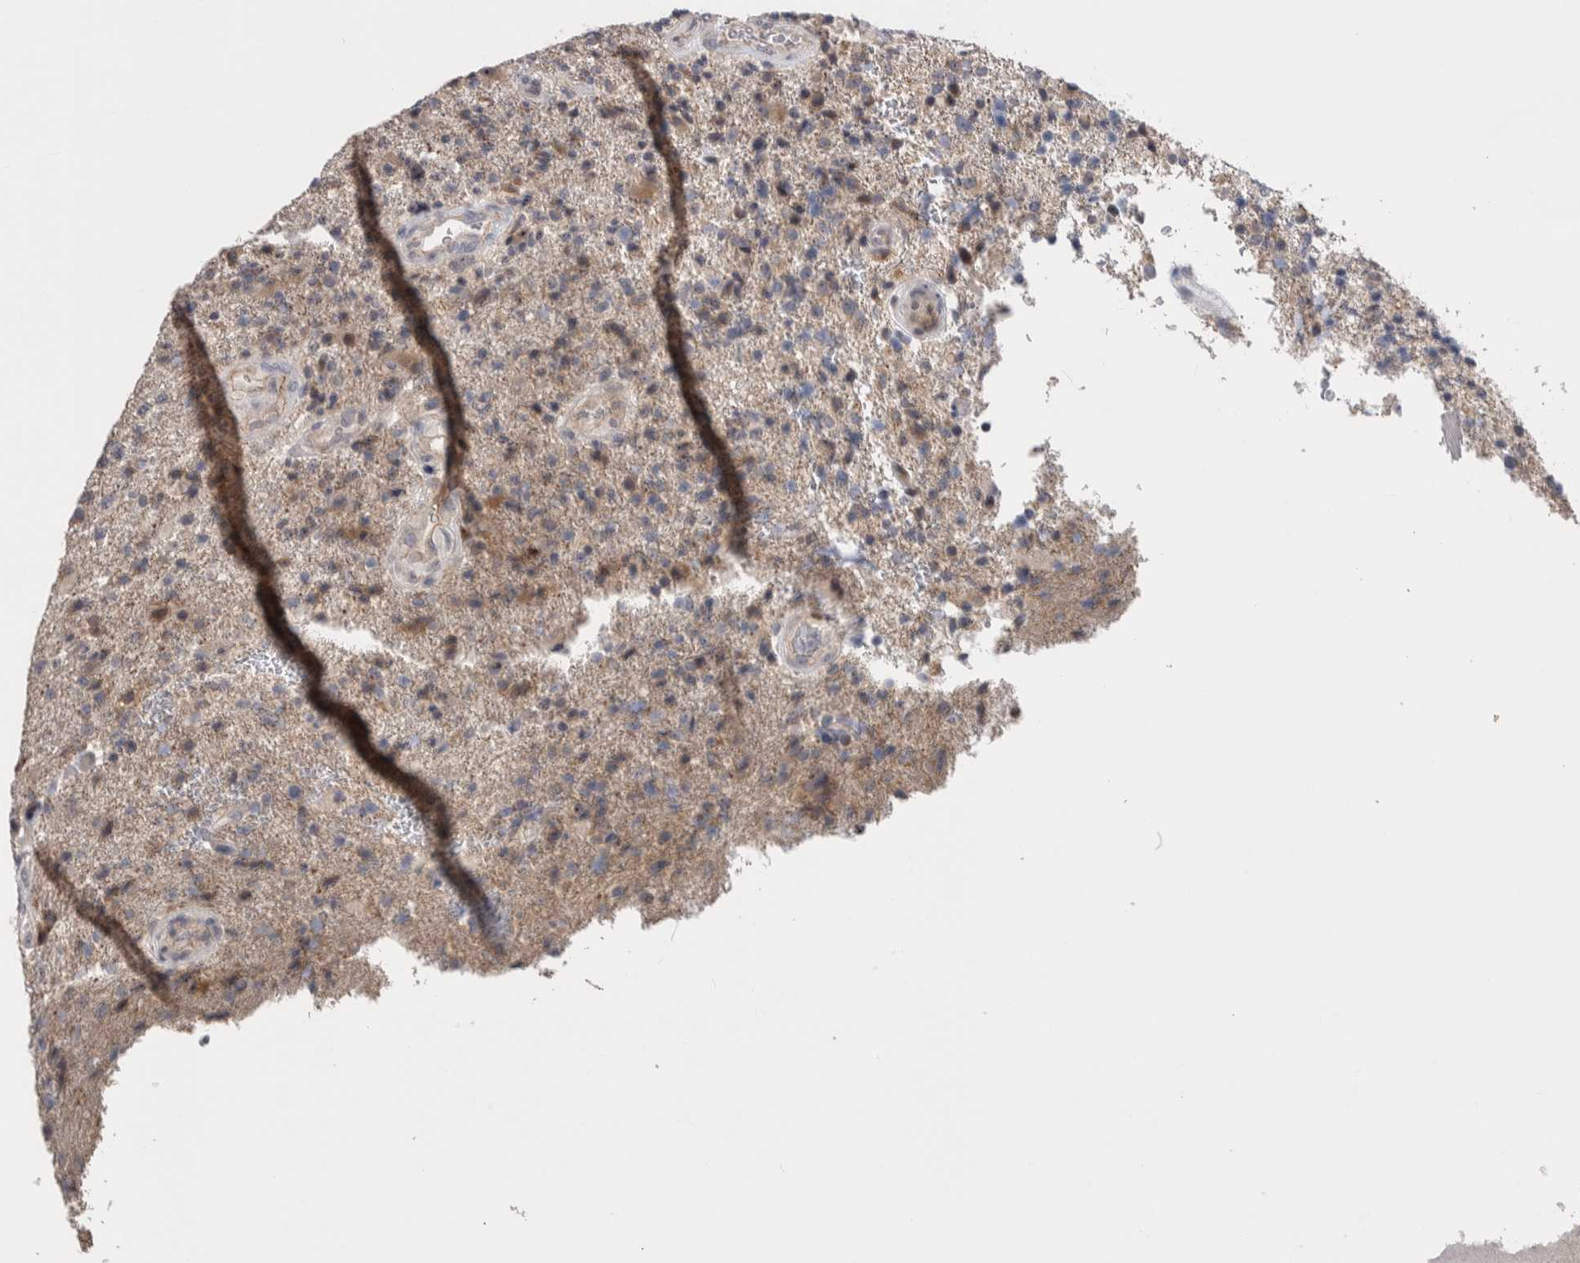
{"staining": {"intensity": "weak", "quantity": "<25%", "location": "cytoplasmic/membranous"}, "tissue": "glioma", "cell_type": "Tumor cells", "image_type": "cancer", "snomed": [{"axis": "morphology", "description": "Glioma, malignant, High grade"}, {"axis": "topography", "description": "Brain"}], "caption": "There is no significant staining in tumor cells of glioma. (IHC, brightfield microscopy, high magnification).", "gene": "PRRG4", "patient": {"sex": "male", "age": 72}}